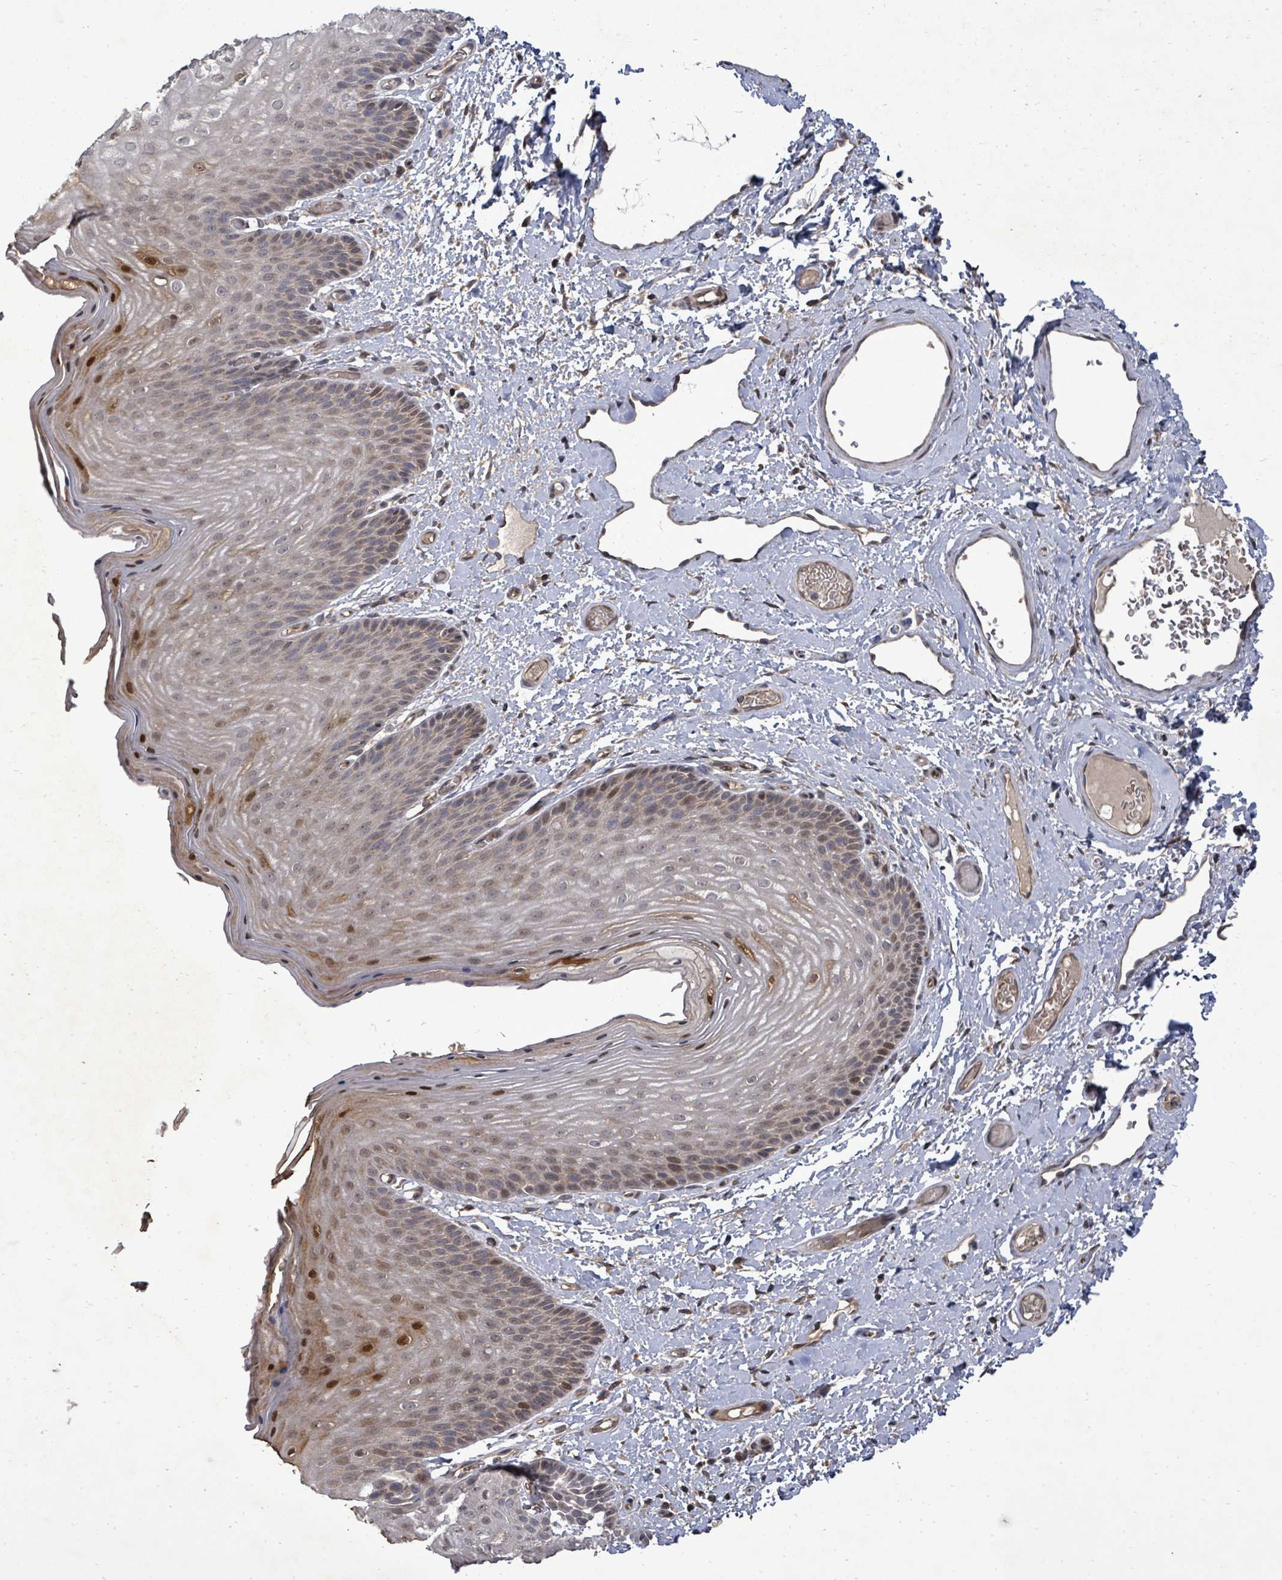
{"staining": {"intensity": "moderate", "quantity": "25%-75%", "location": "cytoplasmic/membranous,nuclear"}, "tissue": "skin", "cell_type": "Epidermal cells", "image_type": "normal", "snomed": [{"axis": "morphology", "description": "Normal tissue, NOS"}, {"axis": "topography", "description": "Anal"}], "caption": "Immunohistochemistry (DAB (3,3'-diaminobenzidine)) staining of benign human skin demonstrates moderate cytoplasmic/membranous,nuclear protein positivity in approximately 25%-75% of epidermal cells.", "gene": "KRTAP27", "patient": {"sex": "female", "age": 40}}